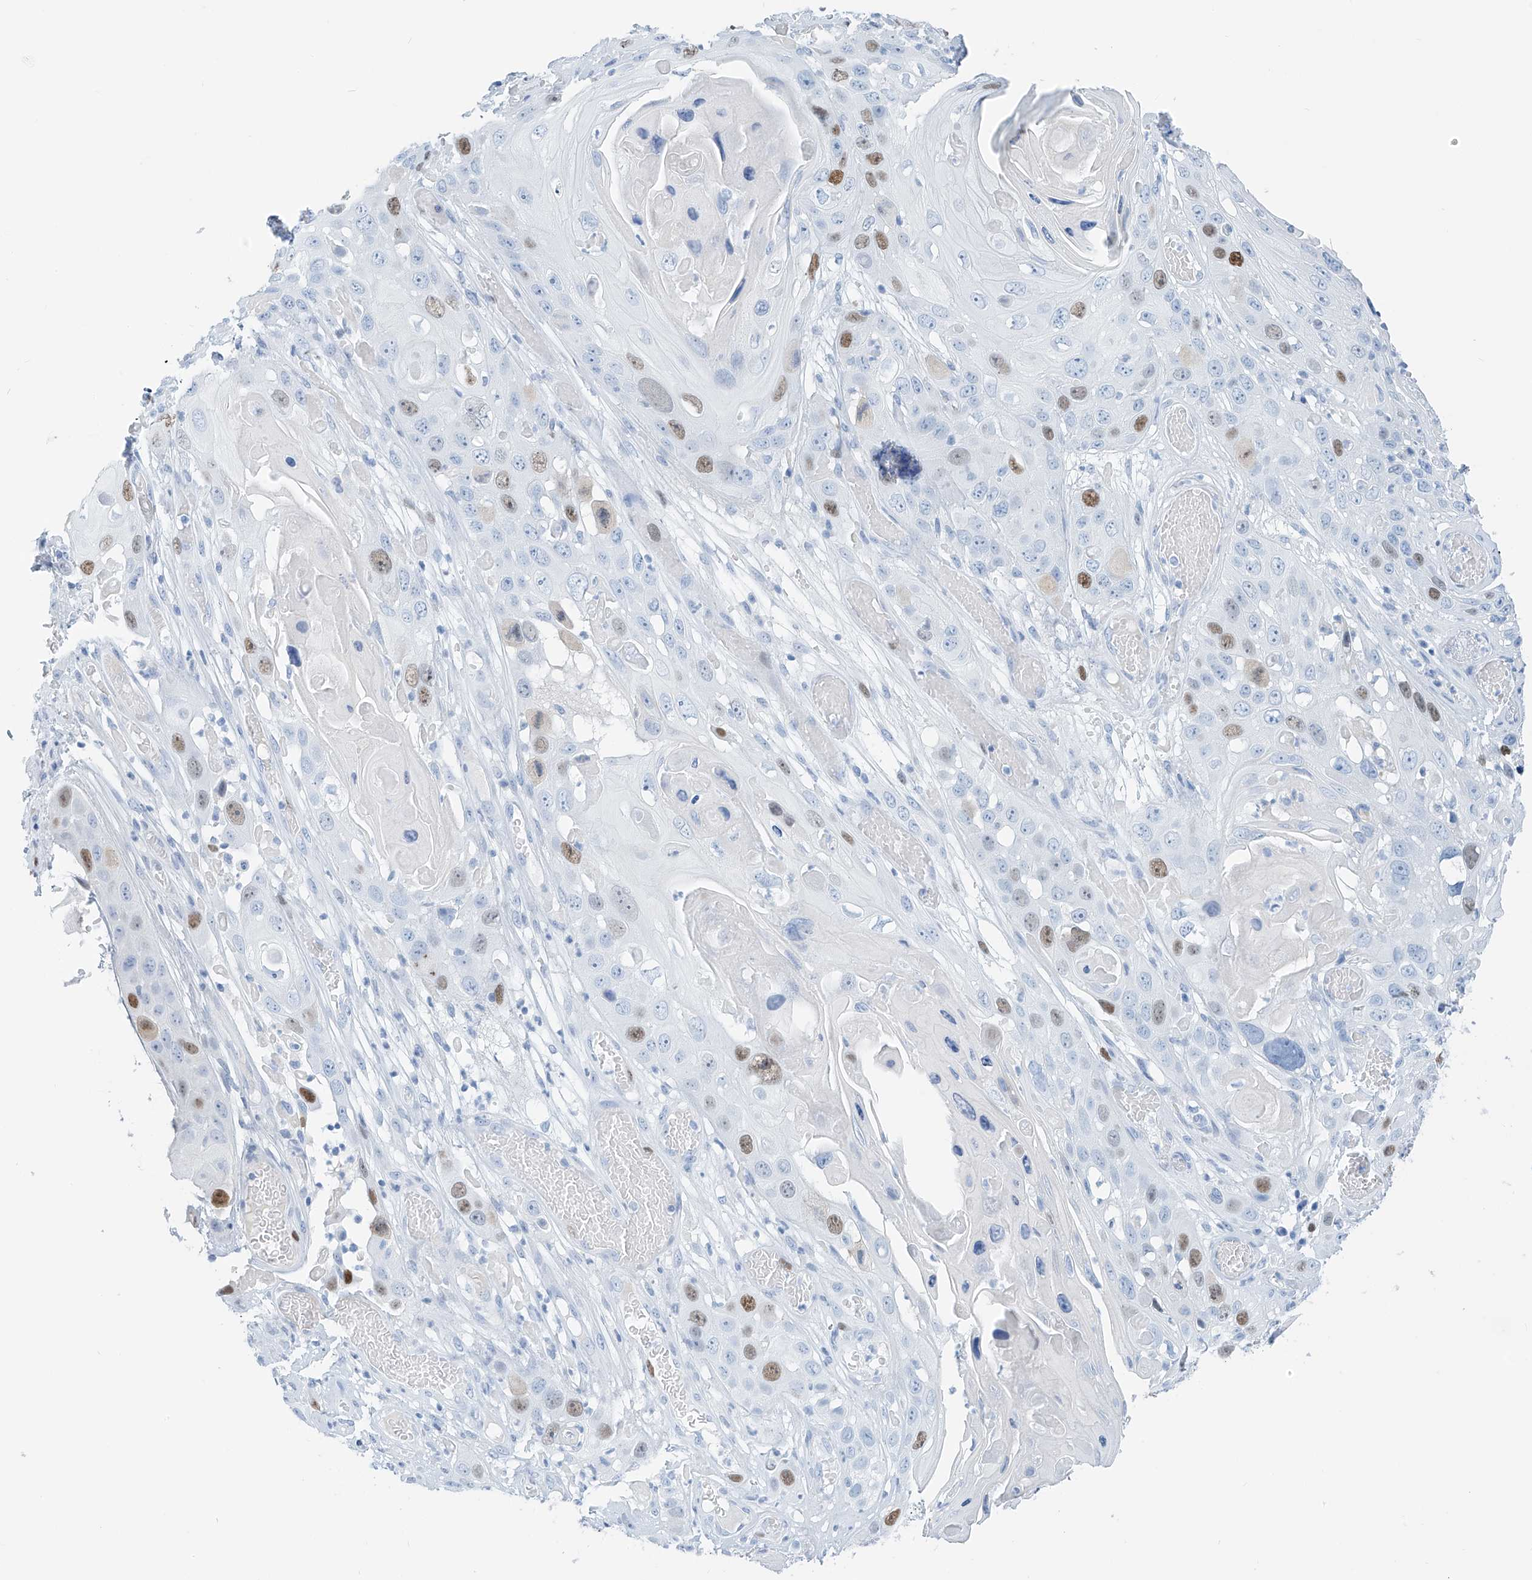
{"staining": {"intensity": "moderate", "quantity": "<25%", "location": "nuclear"}, "tissue": "skin cancer", "cell_type": "Tumor cells", "image_type": "cancer", "snomed": [{"axis": "morphology", "description": "Squamous cell carcinoma, NOS"}, {"axis": "topography", "description": "Skin"}], "caption": "Approximately <25% of tumor cells in squamous cell carcinoma (skin) show moderate nuclear protein staining as visualized by brown immunohistochemical staining.", "gene": "SGO2", "patient": {"sex": "male", "age": 55}}